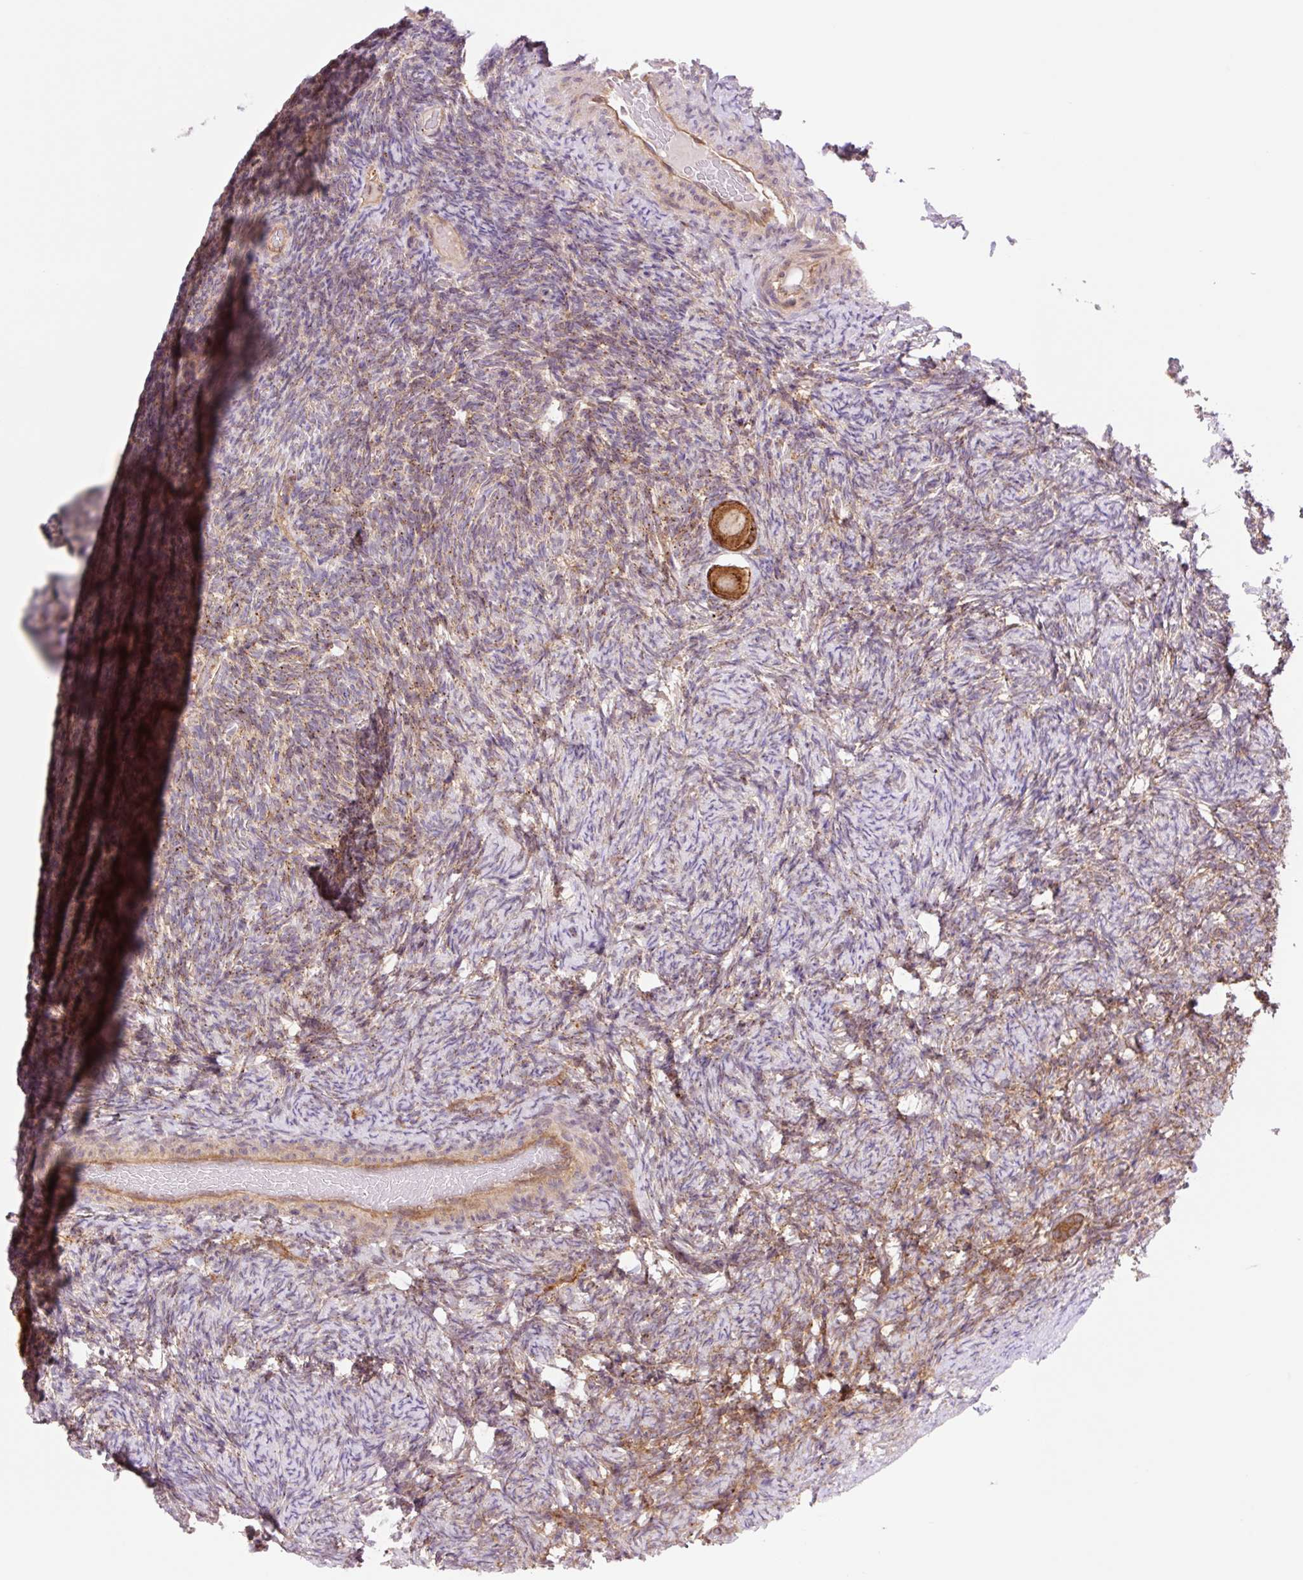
{"staining": {"intensity": "strong", "quantity": ">75%", "location": "cytoplasmic/membranous"}, "tissue": "ovary", "cell_type": "Follicle cells", "image_type": "normal", "snomed": [{"axis": "morphology", "description": "Normal tissue, NOS"}, {"axis": "topography", "description": "Ovary"}], "caption": "Strong cytoplasmic/membranous protein staining is seen in approximately >75% of follicle cells in ovary.", "gene": "VPS4A", "patient": {"sex": "female", "age": 34}}